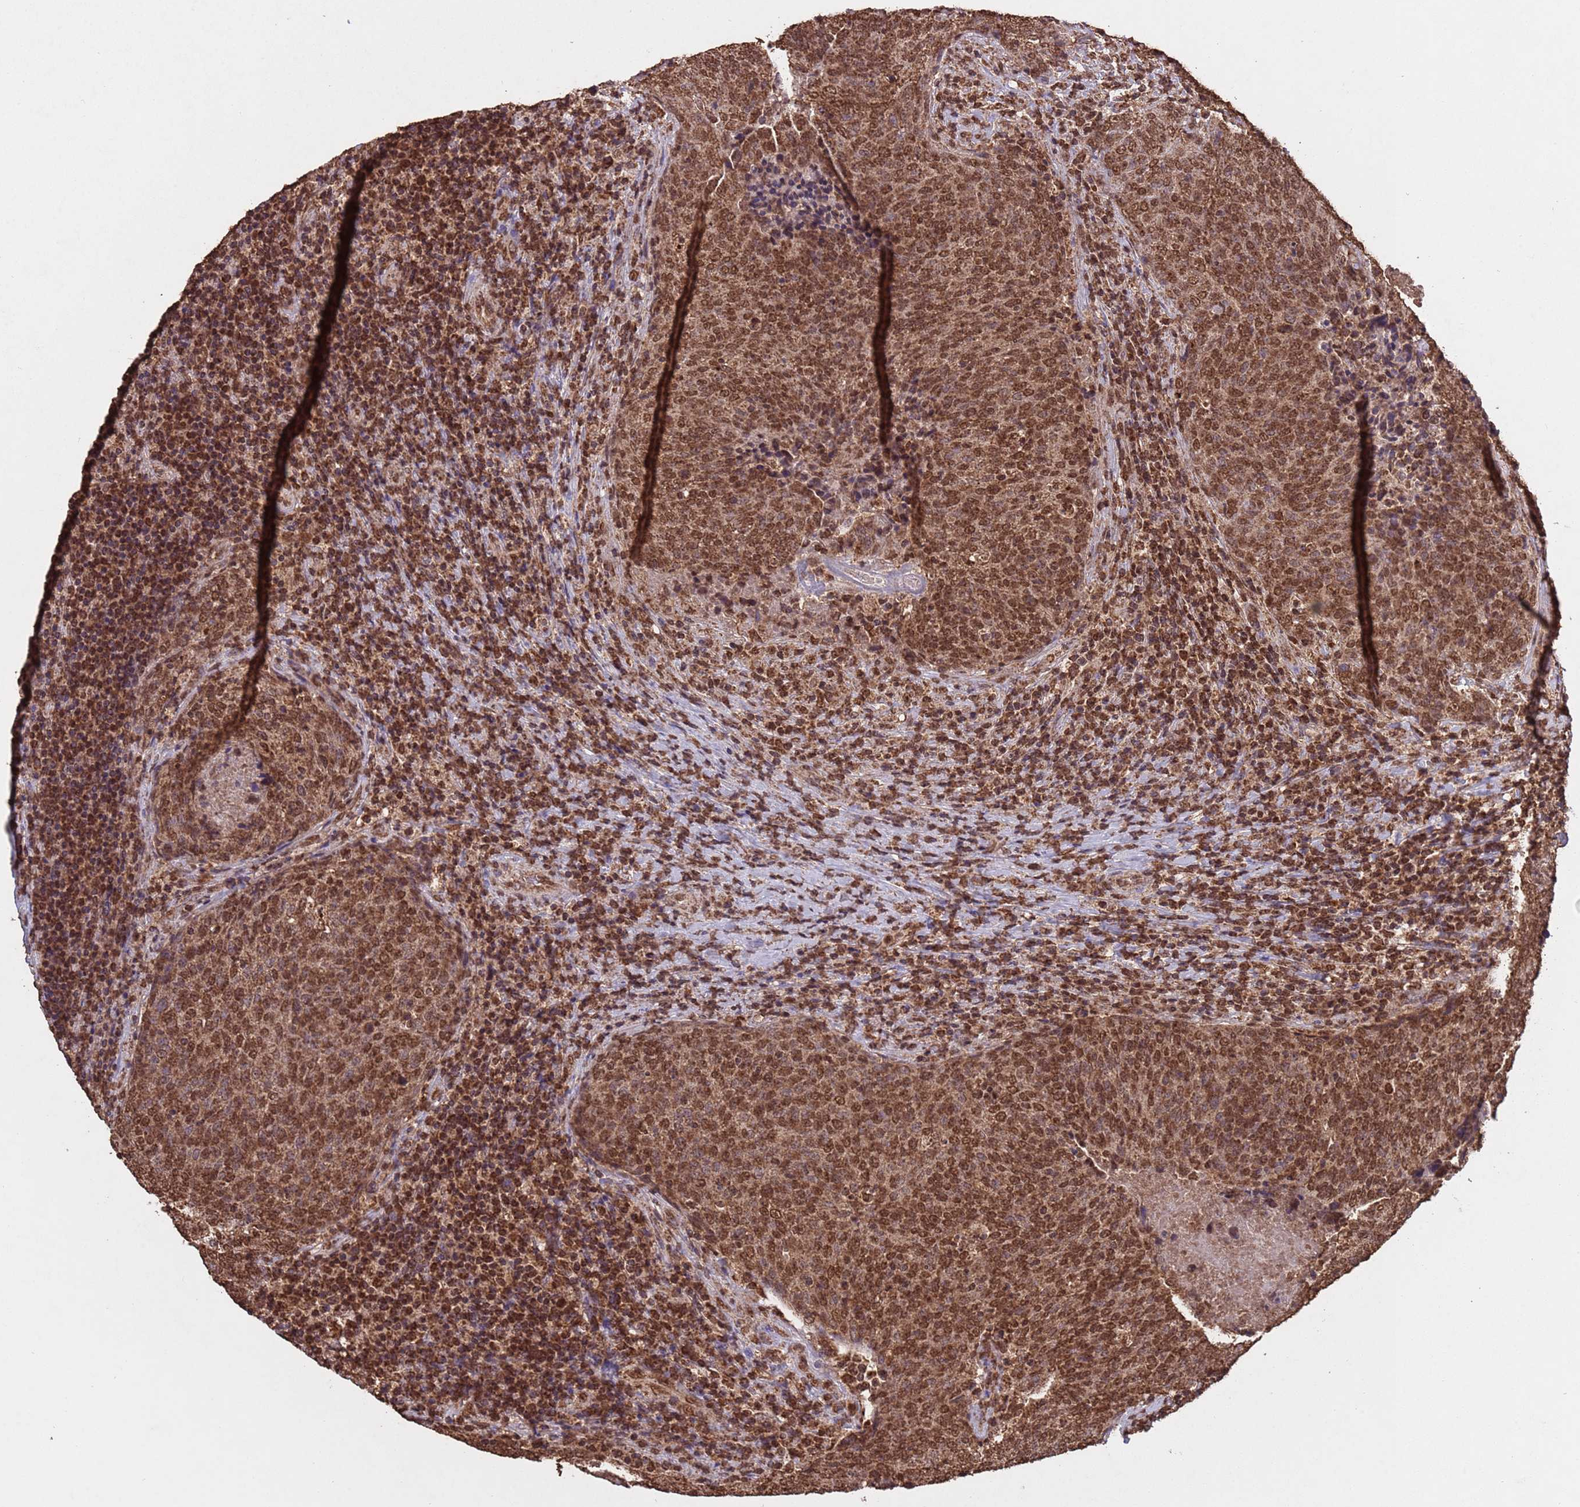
{"staining": {"intensity": "moderate", "quantity": ">75%", "location": "nuclear"}, "tissue": "head and neck cancer", "cell_type": "Tumor cells", "image_type": "cancer", "snomed": [{"axis": "morphology", "description": "Squamous cell carcinoma, NOS"}, {"axis": "morphology", "description": "Squamous cell carcinoma, metastatic, NOS"}, {"axis": "topography", "description": "Lymph node"}, {"axis": "topography", "description": "Head-Neck"}], "caption": "A photomicrograph of human head and neck cancer stained for a protein exhibits moderate nuclear brown staining in tumor cells. (DAB (3,3'-diaminobenzidine) IHC with brightfield microscopy, high magnification).", "gene": "HDAC10", "patient": {"sex": "male", "age": 62}}